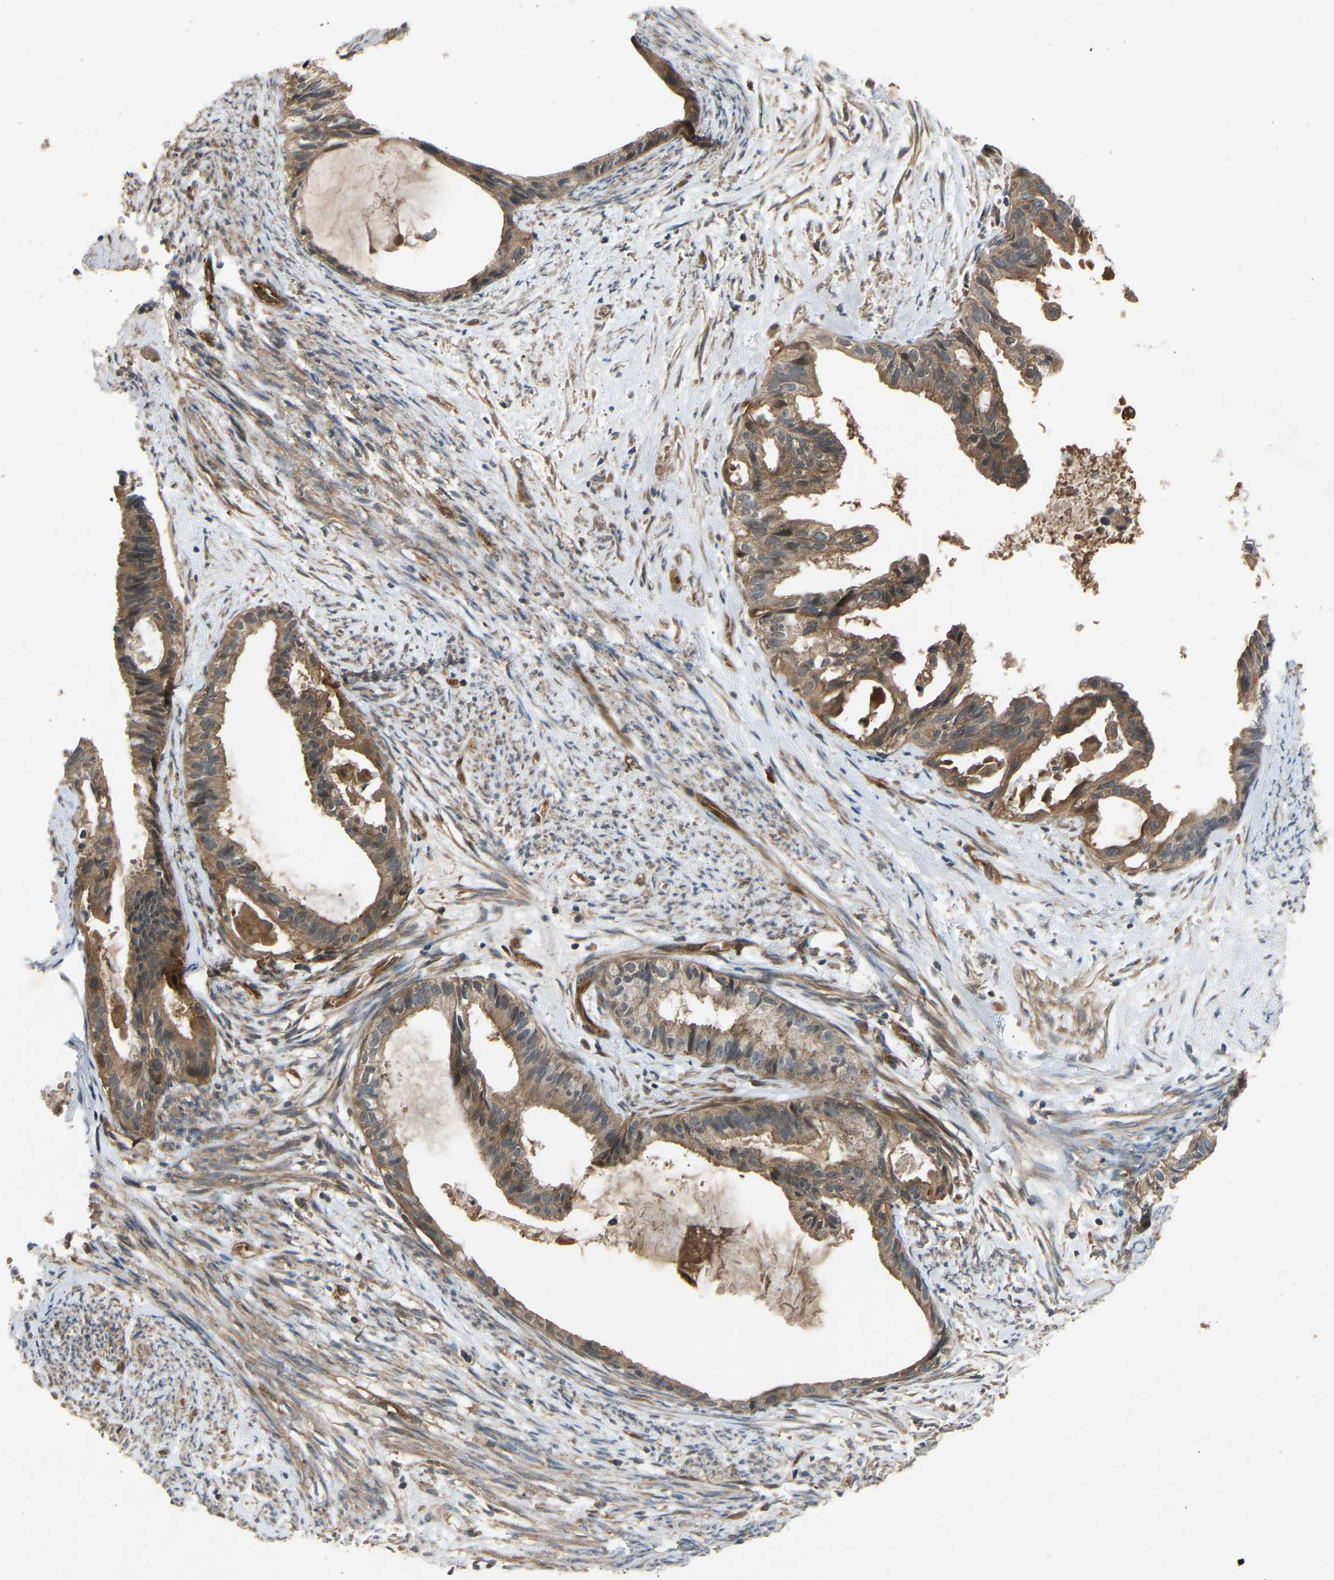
{"staining": {"intensity": "moderate", "quantity": ">75%", "location": "cytoplasmic/membranous"}, "tissue": "cervical cancer", "cell_type": "Tumor cells", "image_type": "cancer", "snomed": [{"axis": "morphology", "description": "Normal tissue, NOS"}, {"axis": "morphology", "description": "Adenocarcinoma, NOS"}, {"axis": "topography", "description": "Cervix"}, {"axis": "topography", "description": "Endometrium"}], "caption": "Immunohistochemical staining of cervical cancer (adenocarcinoma) exhibits moderate cytoplasmic/membranous protein staining in about >75% of tumor cells. (IHC, brightfield microscopy, high magnification).", "gene": "GAS2L1", "patient": {"sex": "female", "age": 86}}